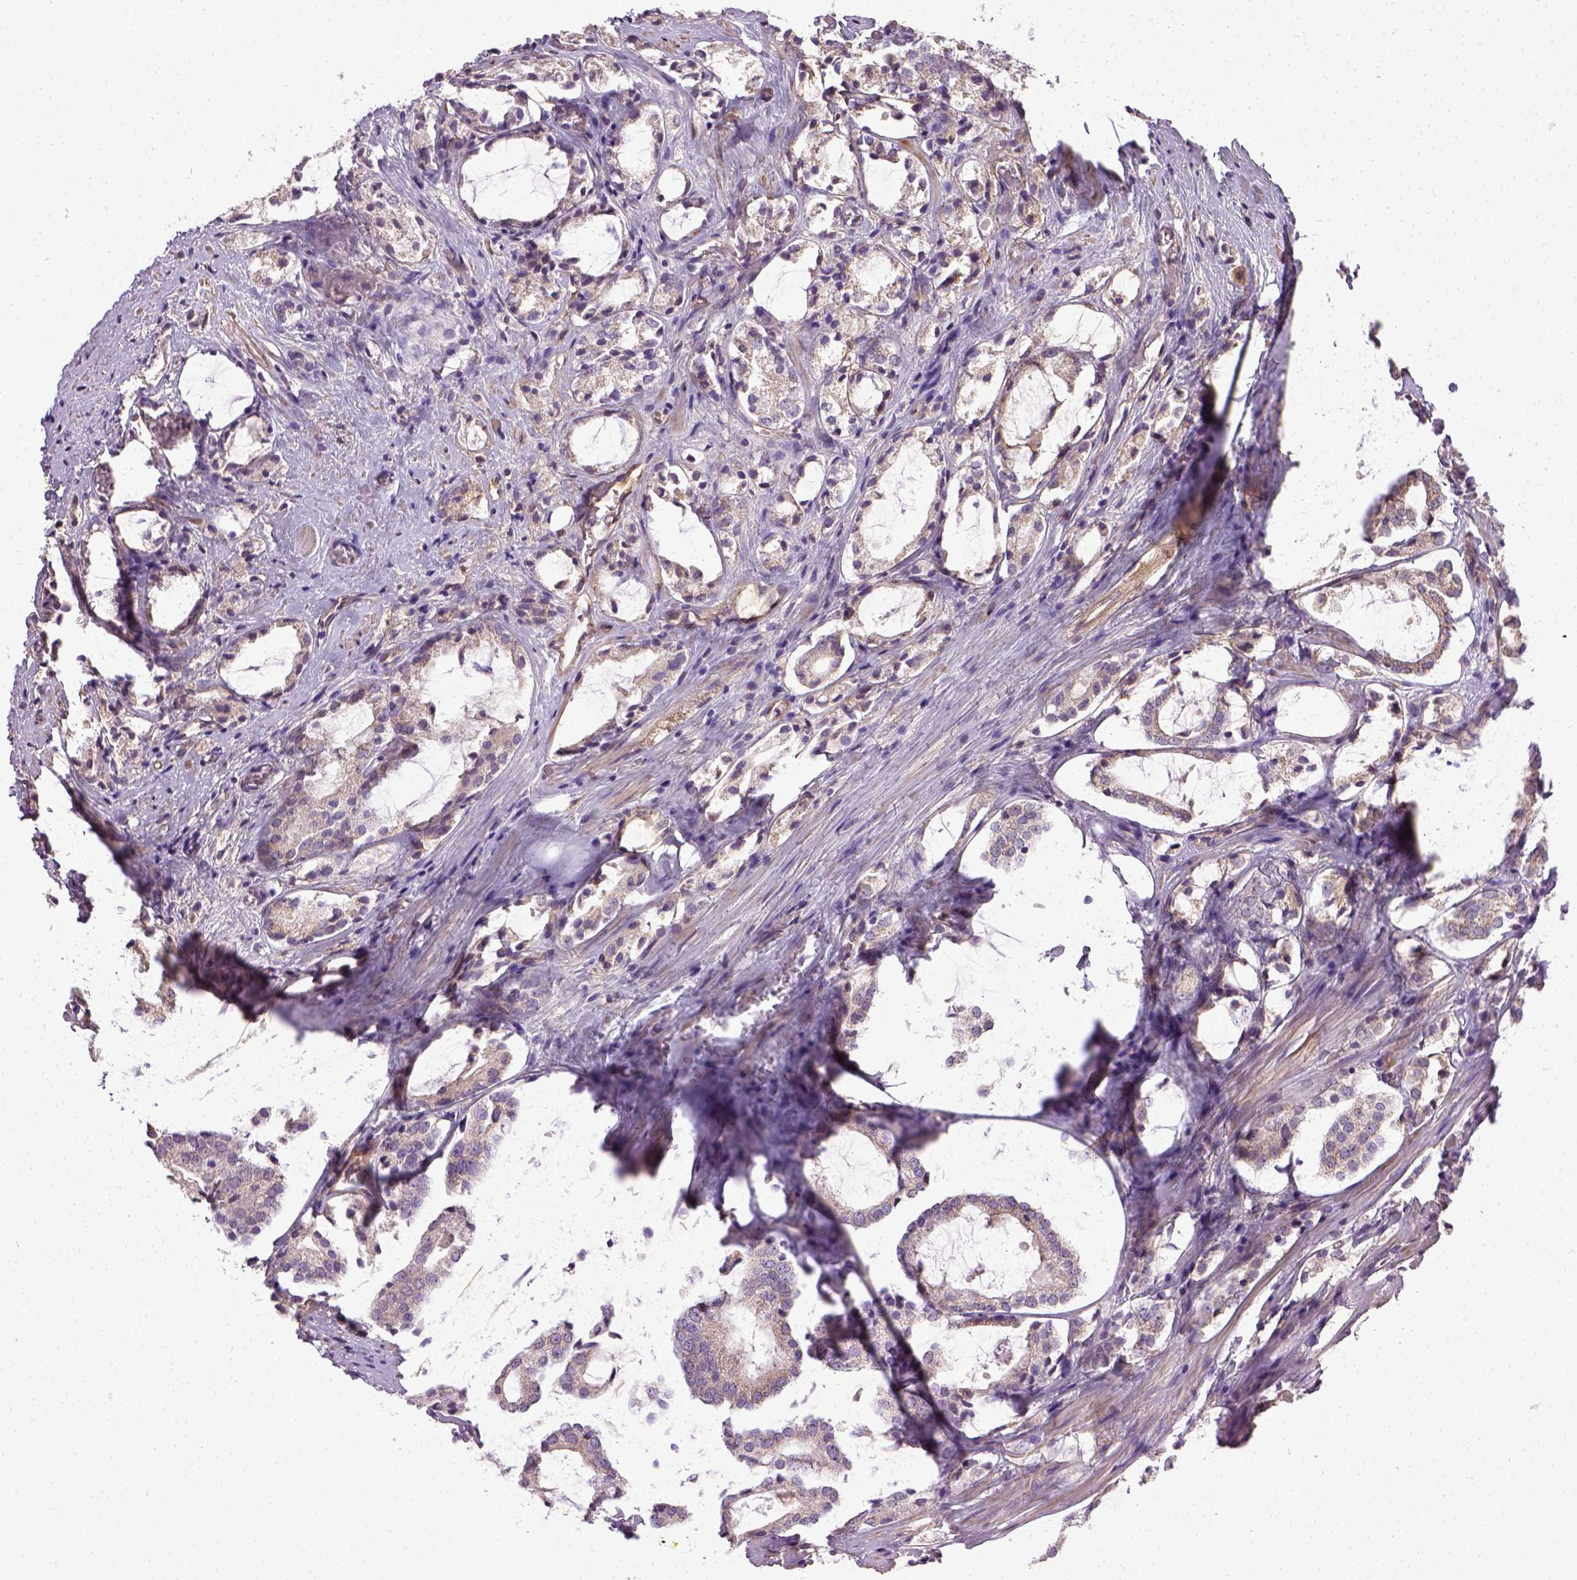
{"staining": {"intensity": "weak", "quantity": "25%-75%", "location": "cytoplasmic/membranous"}, "tissue": "prostate cancer", "cell_type": "Tumor cells", "image_type": "cancer", "snomed": [{"axis": "morphology", "description": "Adenocarcinoma, NOS"}, {"axis": "topography", "description": "Prostate"}], "caption": "Immunohistochemical staining of prostate cancer displays low levels of weak cytoplasmic/membranous protein staining in approximately 25%-75% of tumor cells.", "gene": "ENG", "patient": {"sex": "male", "age": 66}}